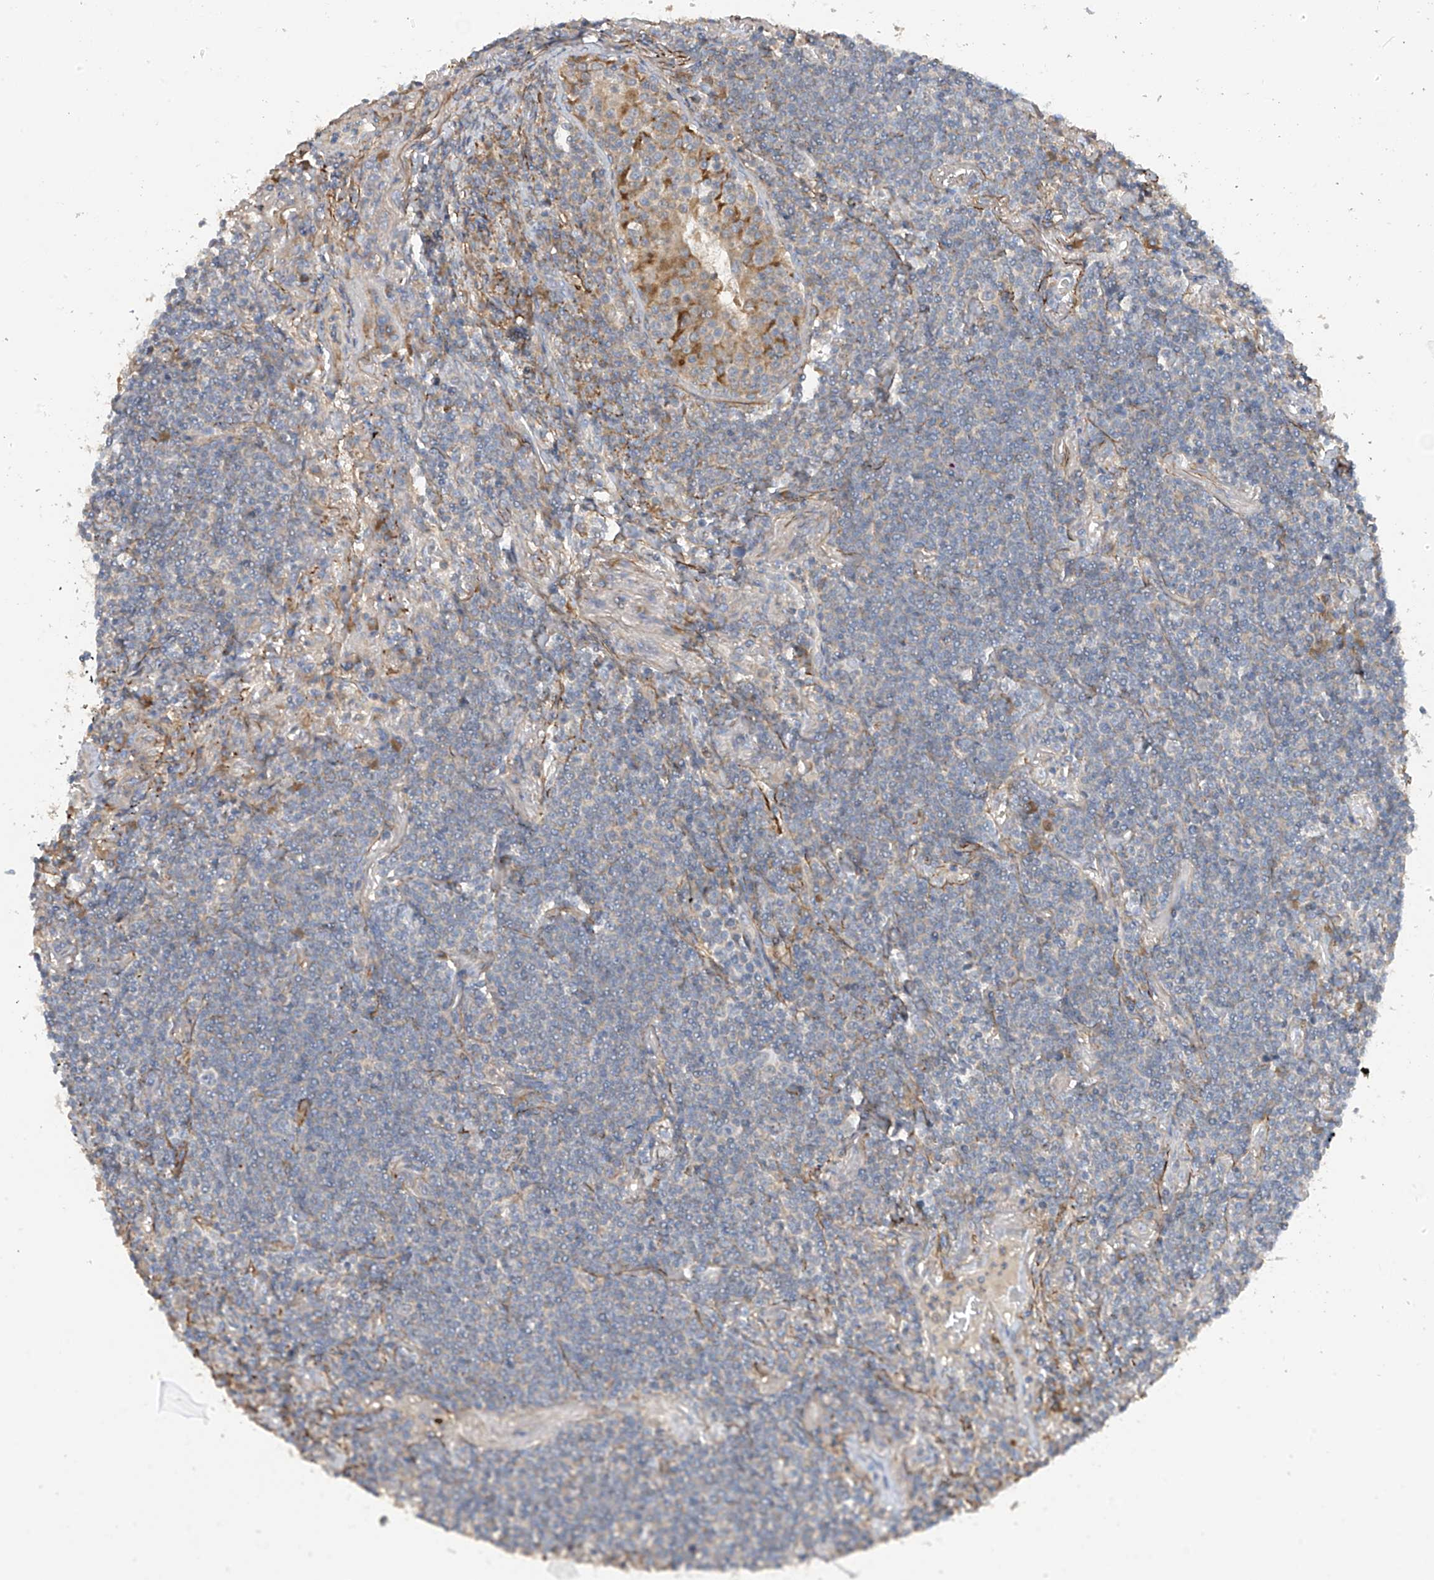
{"staining": {"intensity": "negative", "quantity": "none", "location": "none"}, "tissue": "lymphoma", "cell_type": "Tumor cells", "image_type": "cancer", "snomed": [{"axis": "morphology", "description": "Malignant lymphoma, non-Hodgkin's type, Low grade"}, {"axis": "topography", "description": "Lung"}], "caption": "Histopathology image shows no significant protein expression in tumor cells of lymphoma. (Stains: DAB (3,3'-diaminobenzidine) immunohistochemistry (IHC) with hematoxylin counter stain, Microscopy: brightfield microscopy at high magnification).", "gene": "GALNTL6", "patient": {"sex": "female", "age": 71}}